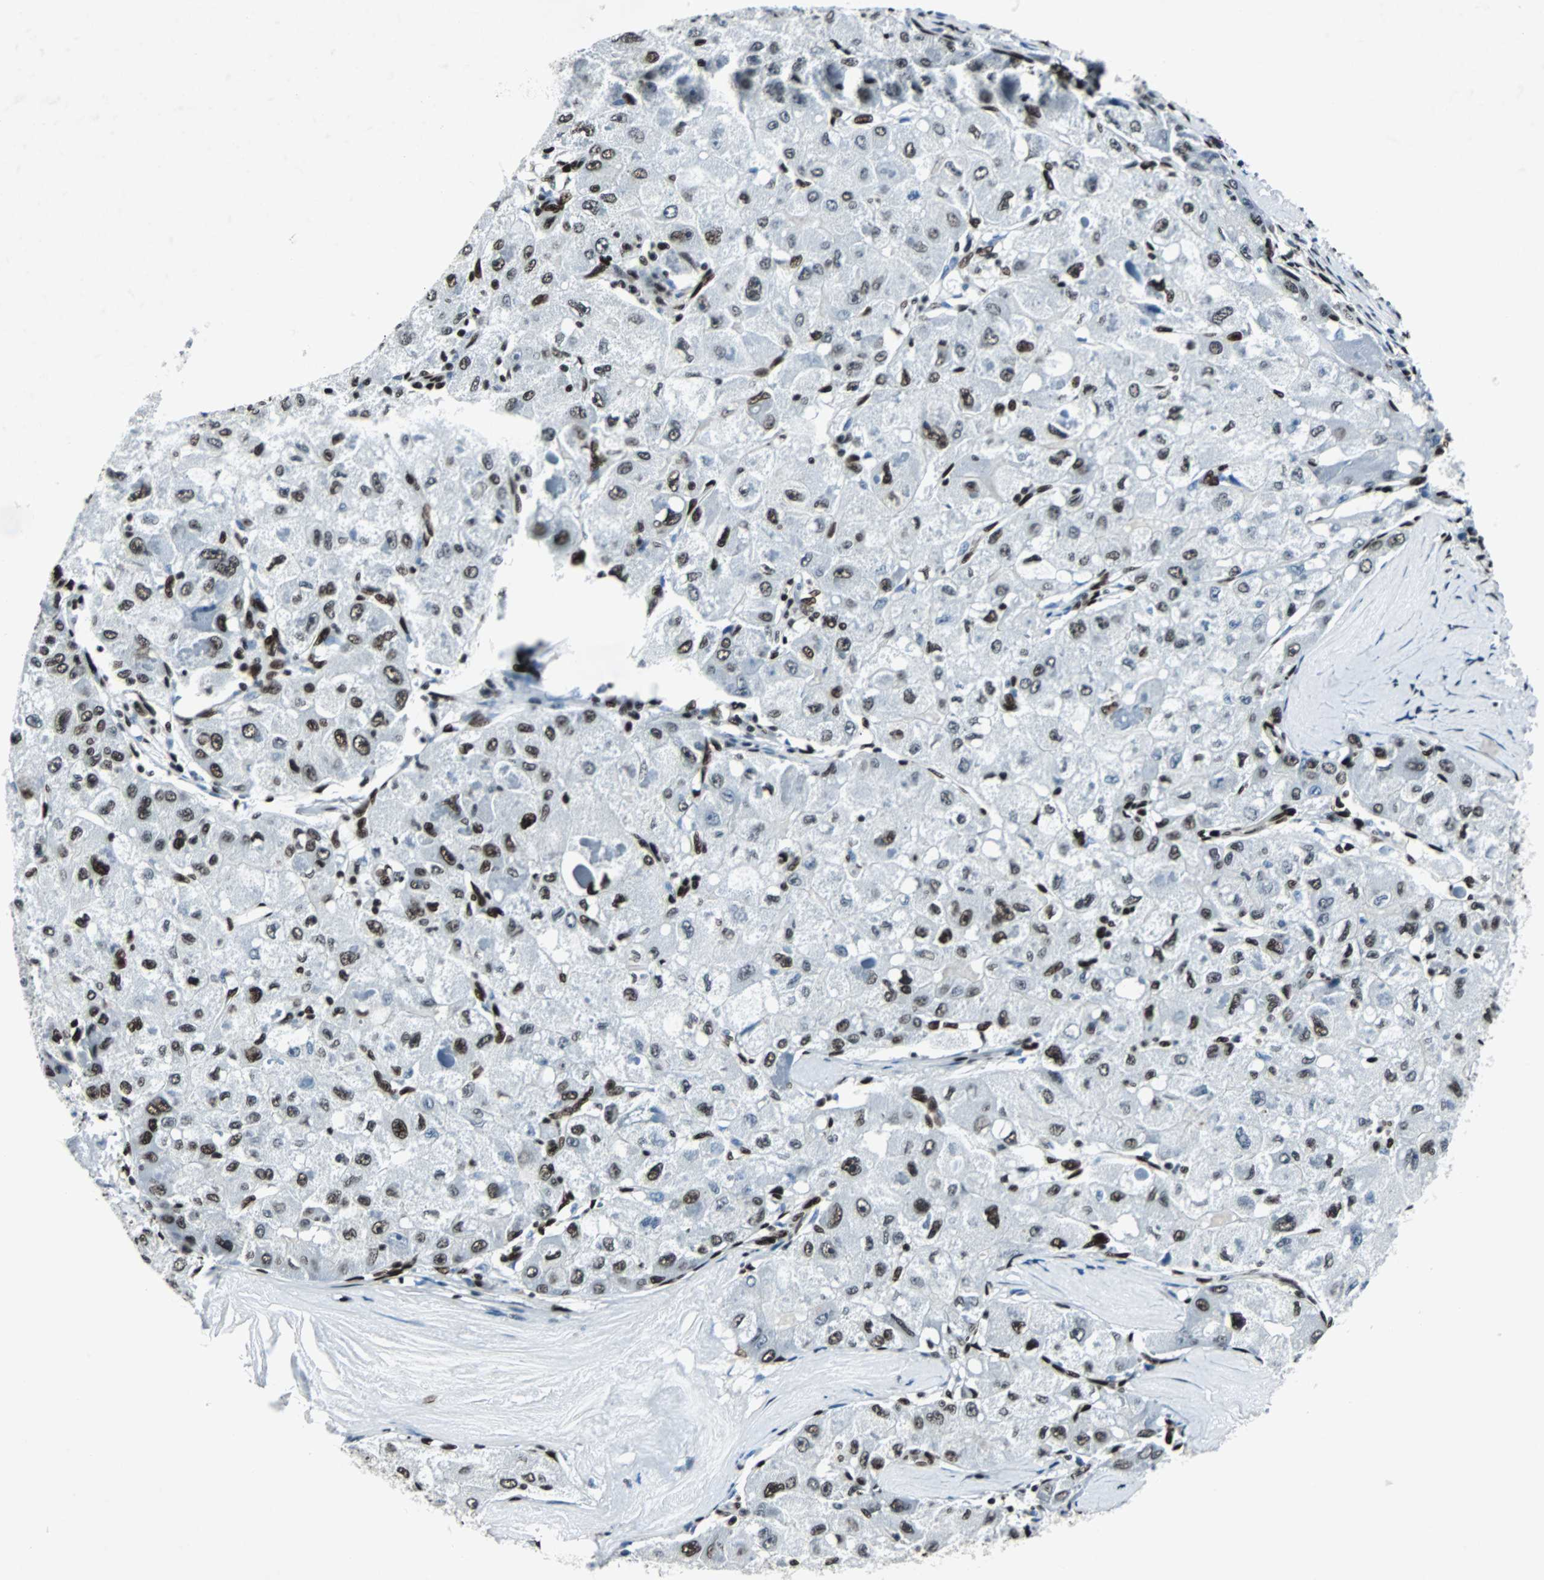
{"staining": {"intensity": "strong", "quantity": "25%-75%", "location": "nuclear"}, "tissue": "liver cancer", "cell_type": "Tumor cells", "image_type": "cancer", "snomed": [{"axis": "morphology", "description": "Carcinoma, Hepatocellular, NOS"}, {"axis": "topography", "description": "Liver"}], "caption": "Protein staining by immunohistochemistry exhibits strong nuclear expression in approximately 25%-75% of tumor cells in liver hepatocellular carcinoma. The staining is performed using DAB (3,3'-diaminobenzidine) brown chromogen to label protein expression. The nuclei are counter-stained blue using hematoxylin.", "gene": "MEF2D", "patient": {"sex": "male", "age": 80}}